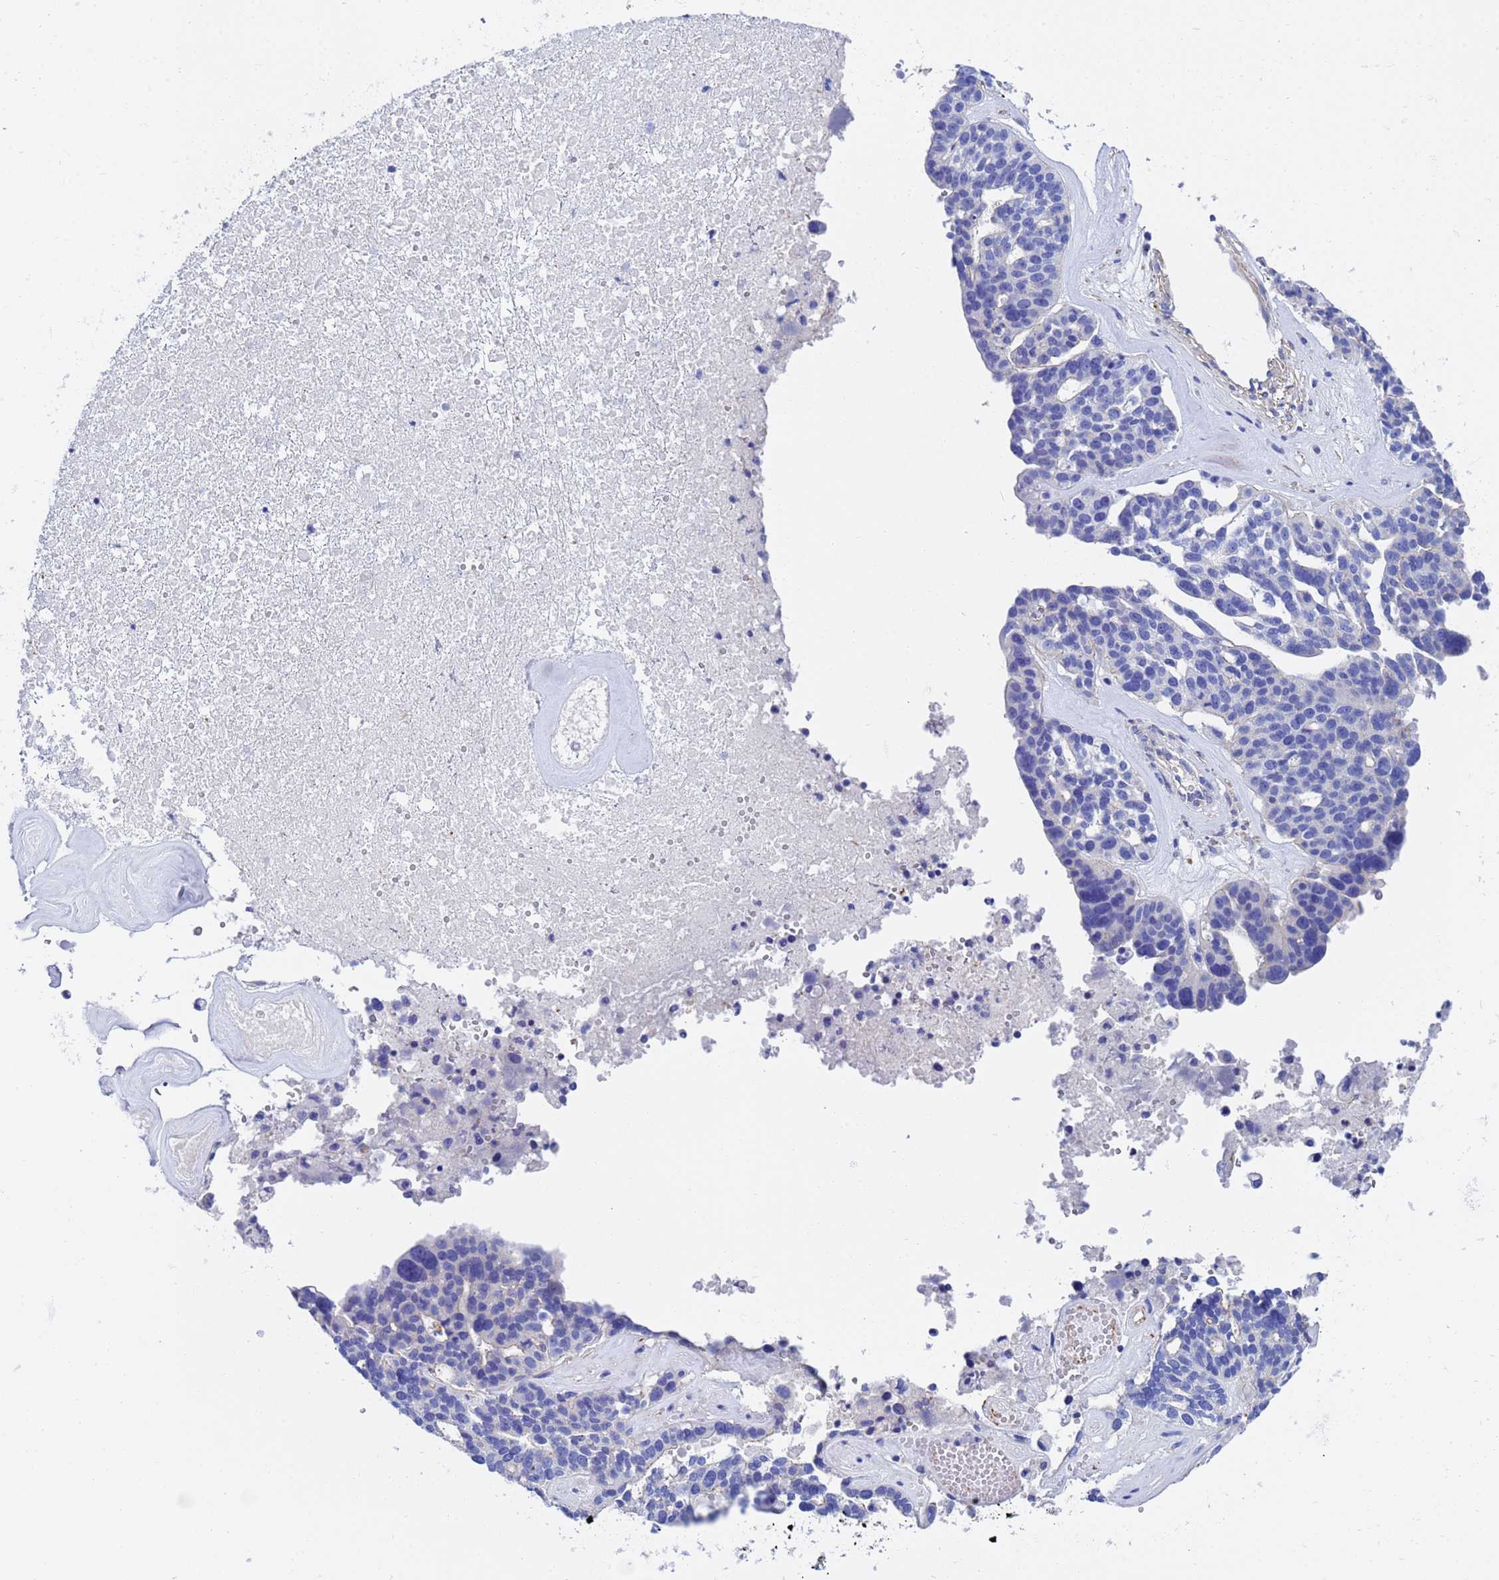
{"staining": {"intensity": "negative", "quantity": "none", "location": "none"}, "tissue": "ovarian cancer", "cell_type": "Tumor cells", "image_type": "cancer", "snomed": [{"axis": "morphology", "description": "Cystadenocarcinoma, serous, NOS"}, {"axis": "topography", "description": "Ovary"}], "caption": "This is an IHC micrograph of ovarian serous cystadenocarcinoma. There is no positivity in tumor cells.", "gene": "CST4", "patient": {"sex": "female", "age": 59}}